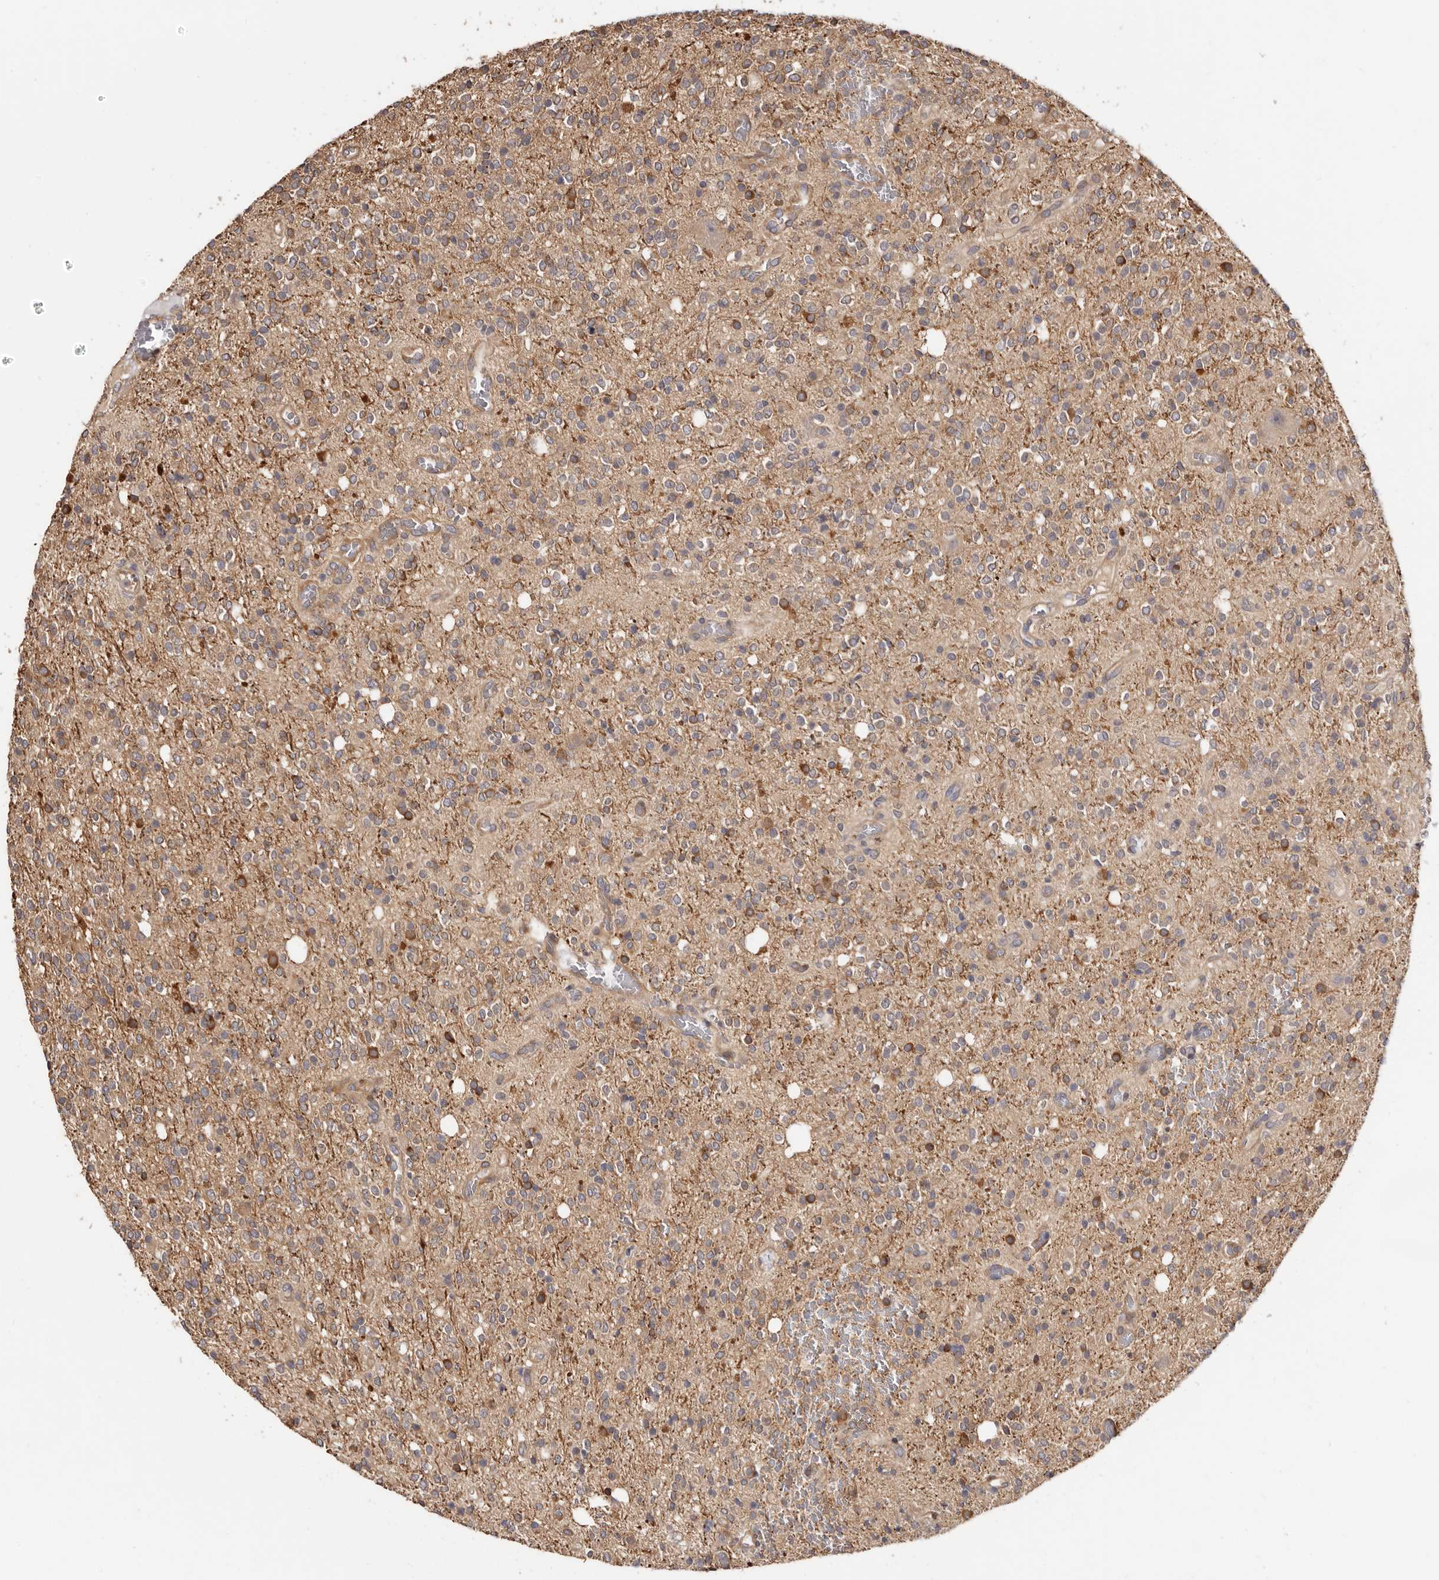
{"staining": {"intensity": "moderate", "quantity": "25%-75%", "location": "cytoplasmic/membranous"}, "tissue": "glioma", "cell_type": "Tumor cells", "image_type": "cancer", "snomed": [{"axis": "morphology", "description": "Glioma, malignant, High grade"}, {"axis": "topography", "description": "Brain"}], "caption": "Moderate cytoplasmic/membranous protein positivity is seen in approximately 25%-75% of tumor cells in glioma. (Brightfield microscopy of DAB IHC at high magnification).", "gene": "ADAMTS20", "patient": {"sex": "male", "age": 34}}